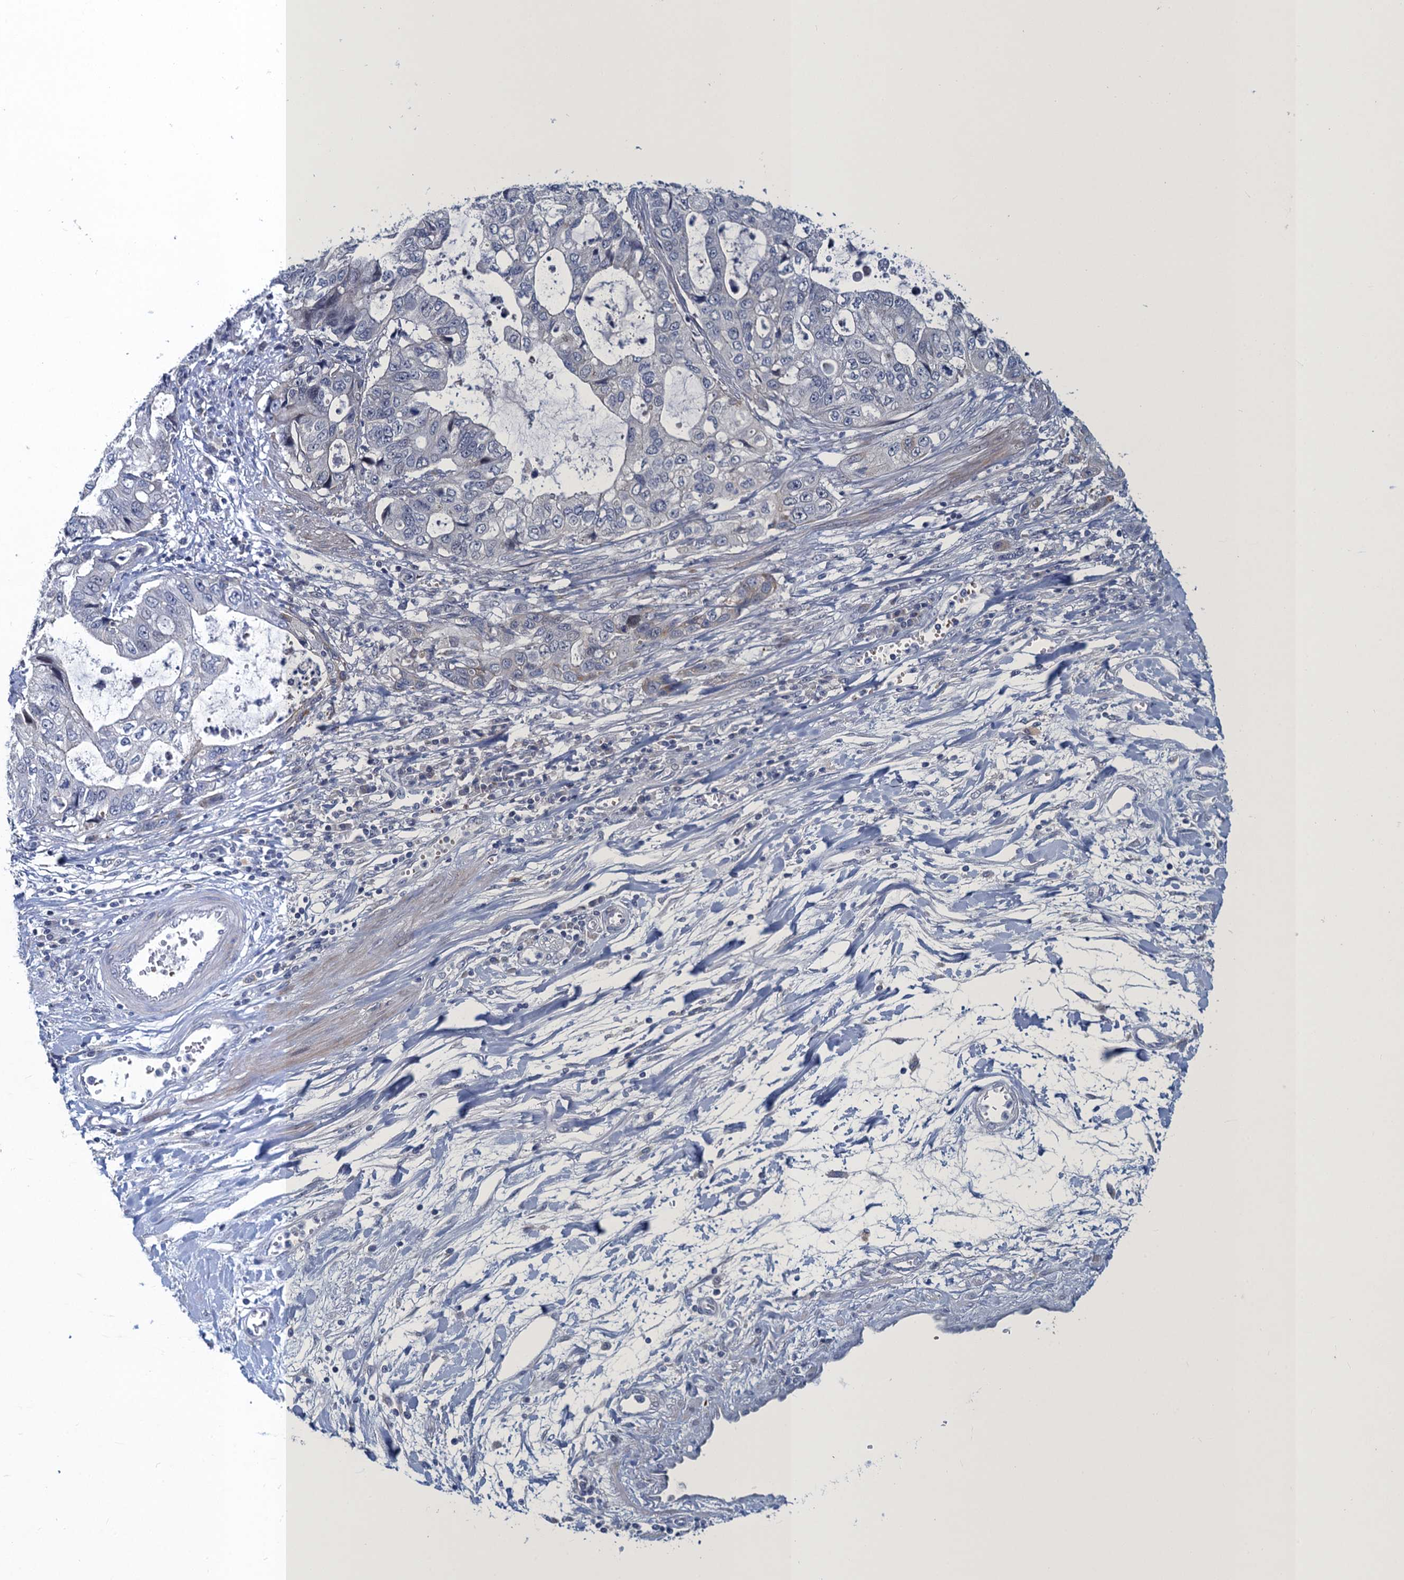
{"staining": {"intensity": "negative", "quantity": "none", "location": "none"}, "tissue": "stomach cancer", "cell_type": "Tumor cells", "image_type": "cancer", "snomed": [{"axis": "morphology", "description": "Adenocarcinoma, NOS"}, {"axis": "topography", "description": "Stomach, upper"}], "caption": "A high-resolution photomicrograph shows immunohistochemistry (IHC) staining of stomach cancer, which exhibits no significant positivity in tumor cells.", "gene": "ATOSA", "patient": {"sex": "female", "age": 52}}